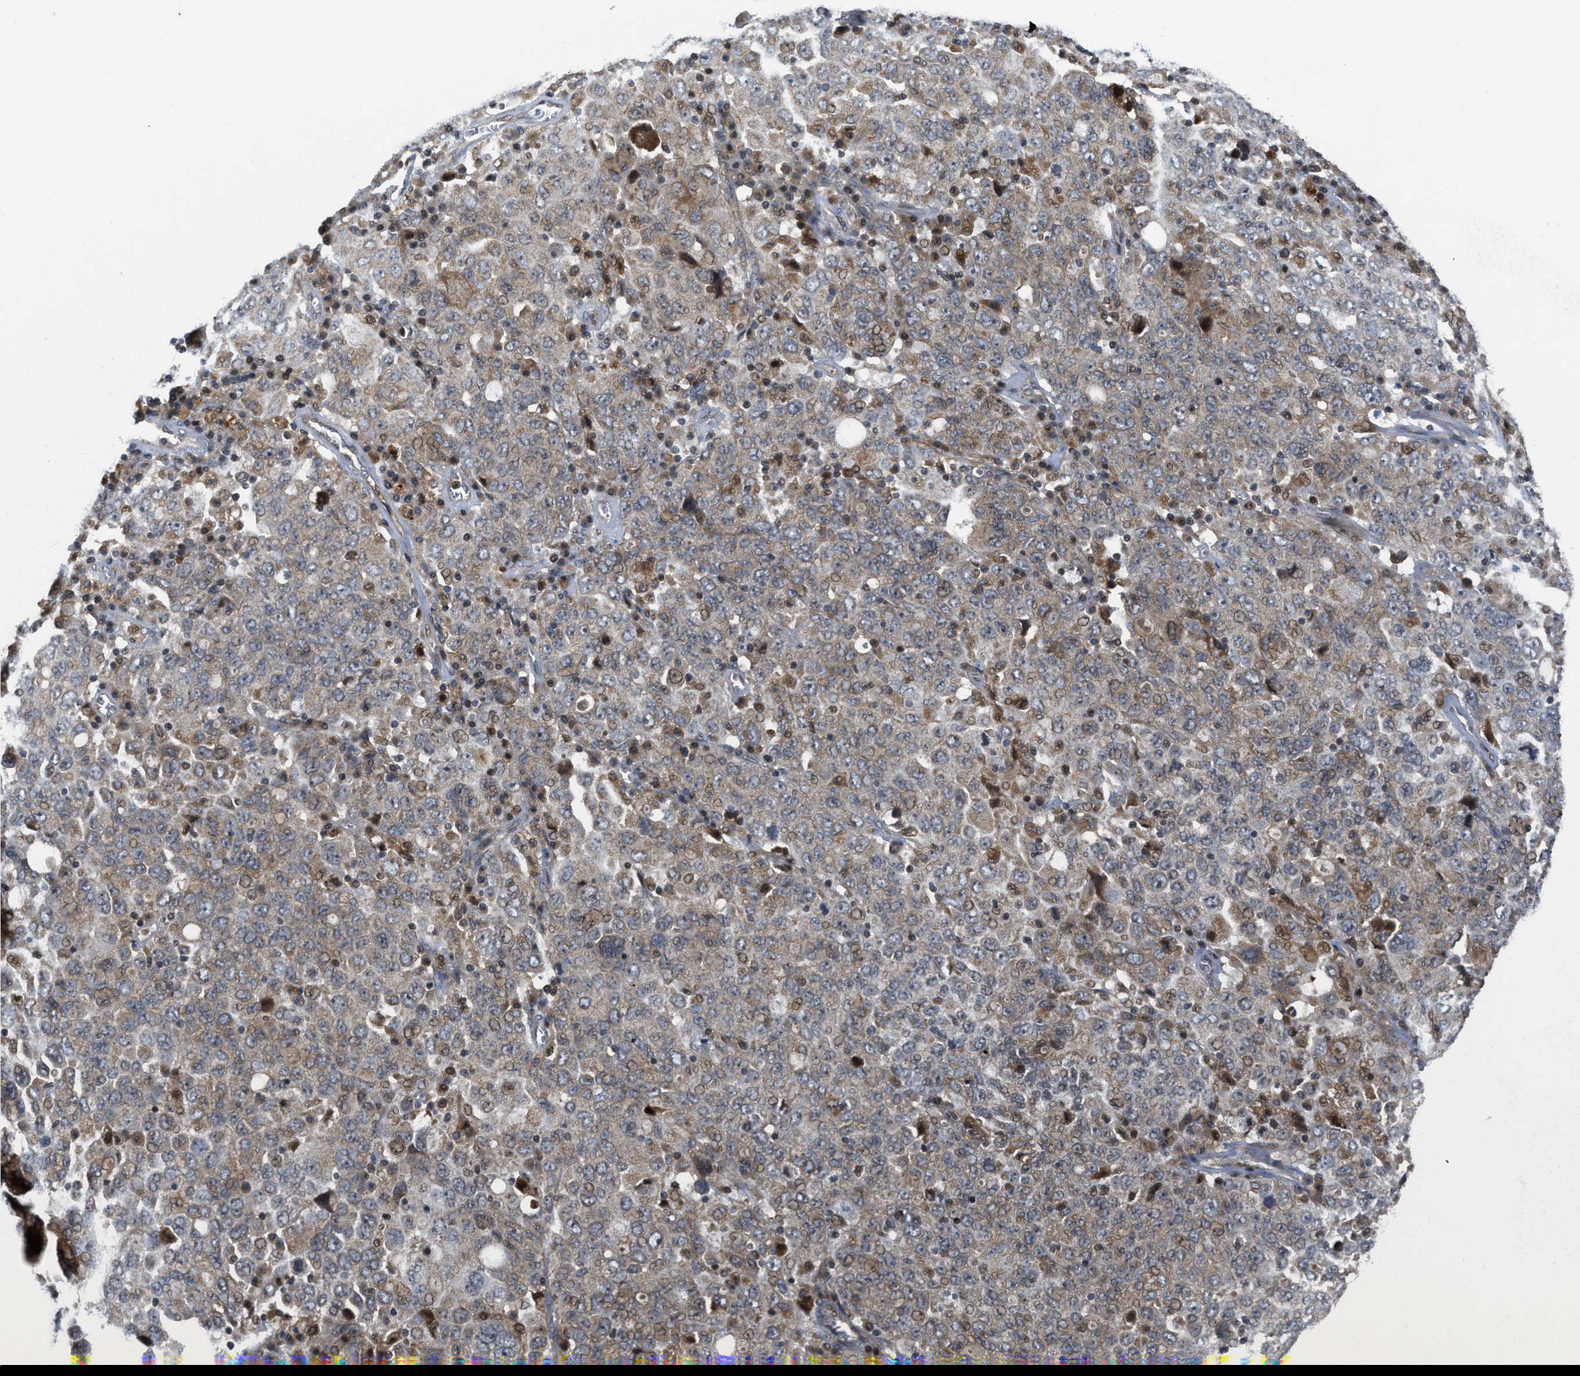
{"staining": {"intensity": "weak", "quantity": "<25%", "location": "nuclear"}, "tissue": "ovarian cancer", "cell_type": "Tumor cells", "image_type": "cancer", "snomed": [{"axis": "morphology", "description": "Carcinoma, endometroid"}, {"axis": "topography", "description": "Ovary"}], "caption": "This is a photomicrograph of IHC staining of ovarian endometroid carcinoma, which shows no staining in tumor cells.", "gene": "DNAJC28", "patient": {"sex": "female", "age": 62}}